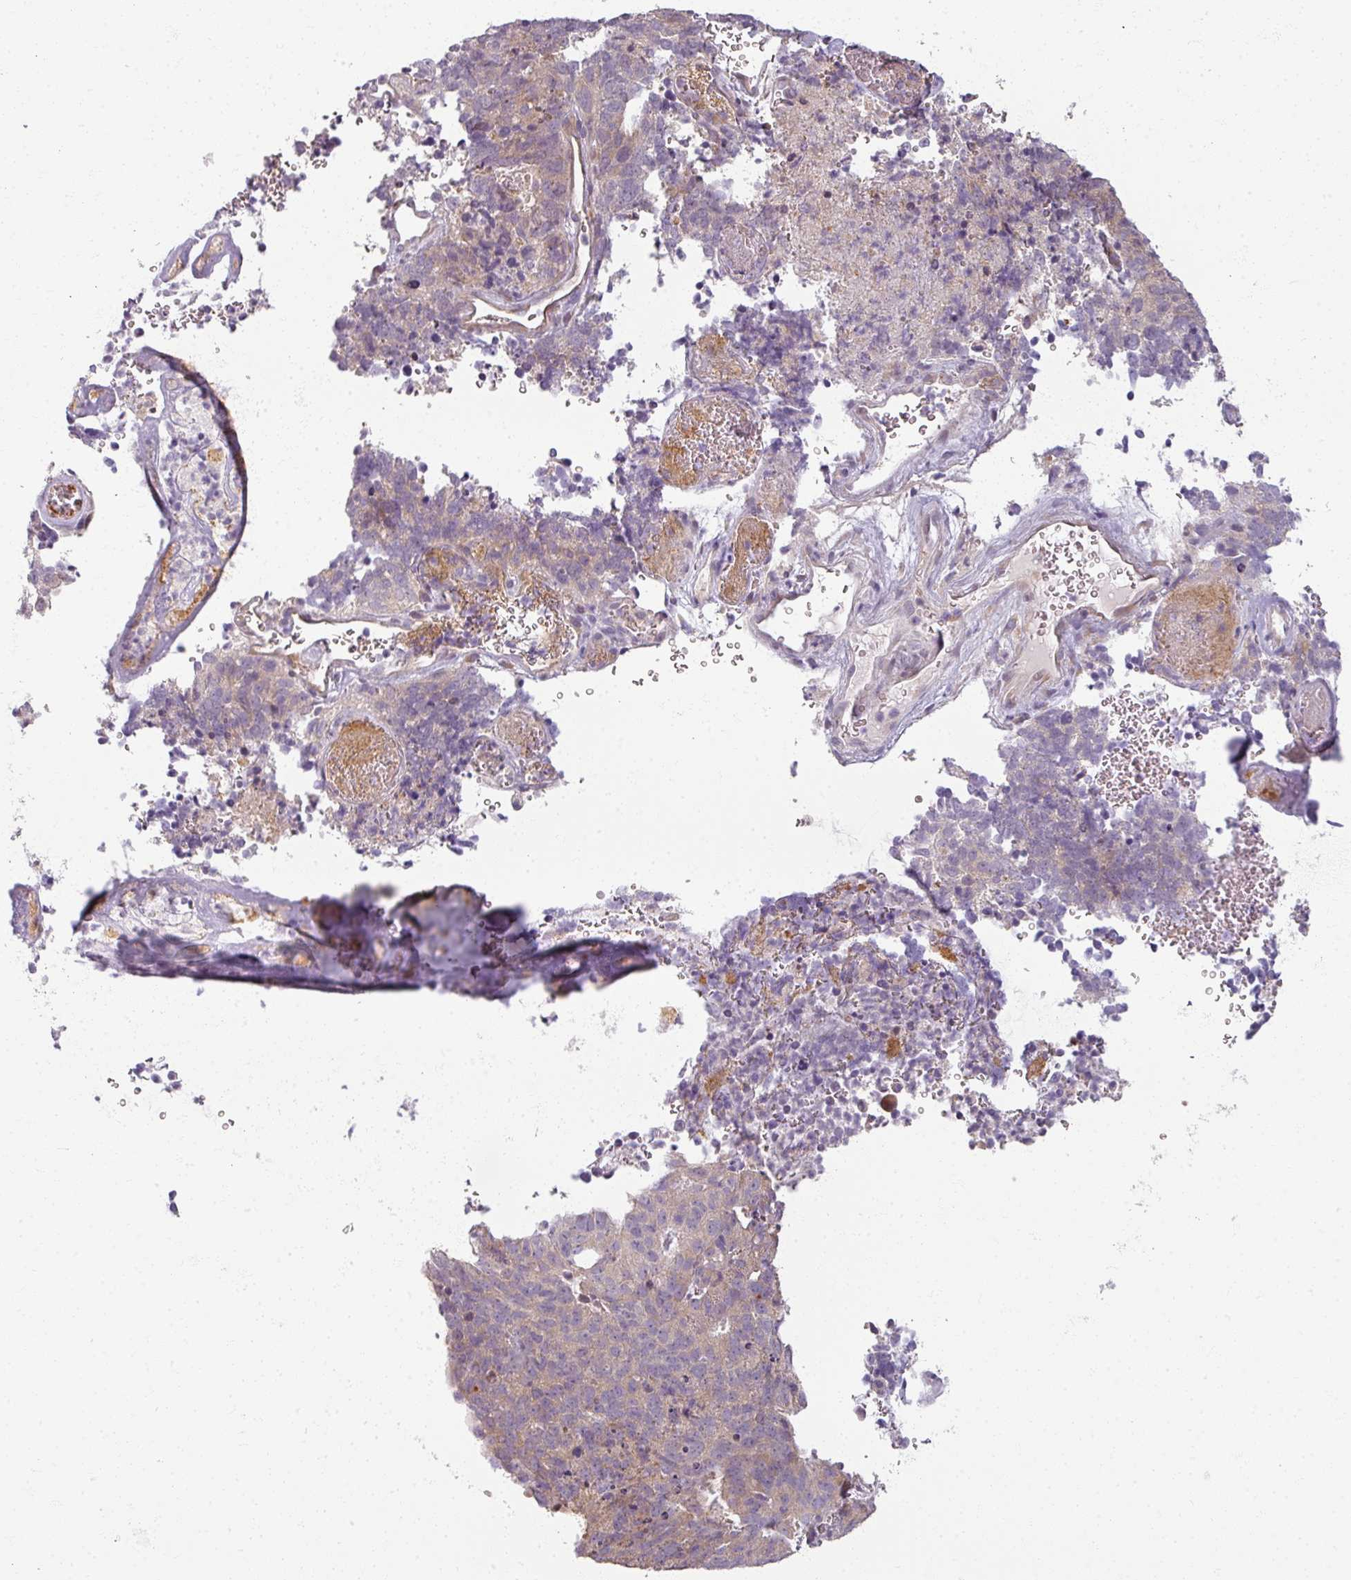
{"staining": {"intensity": "weak", "quantity": "25%-75%", "location": "cytoplasmic/membranous"}, "tissue": "cervical cancer", "cell_type": "Tumor cells", "image_type": "cancer", "snomed": [{"axis": "morphology", "description": "Adenocarcinoma, NOS"}, {"axis": "topography", "description": "Cervix"}], "caption": "Immunohistochemistry photomicrograph of adenocarcinoma (cervical) stained for a protein (brown), which reveals low levels of weak cytoplasmic/membranous expression in approximately 25%-75% of tumor cells.", "gene": "MYMK", "patient": {"sex": "female", "age": 38}}